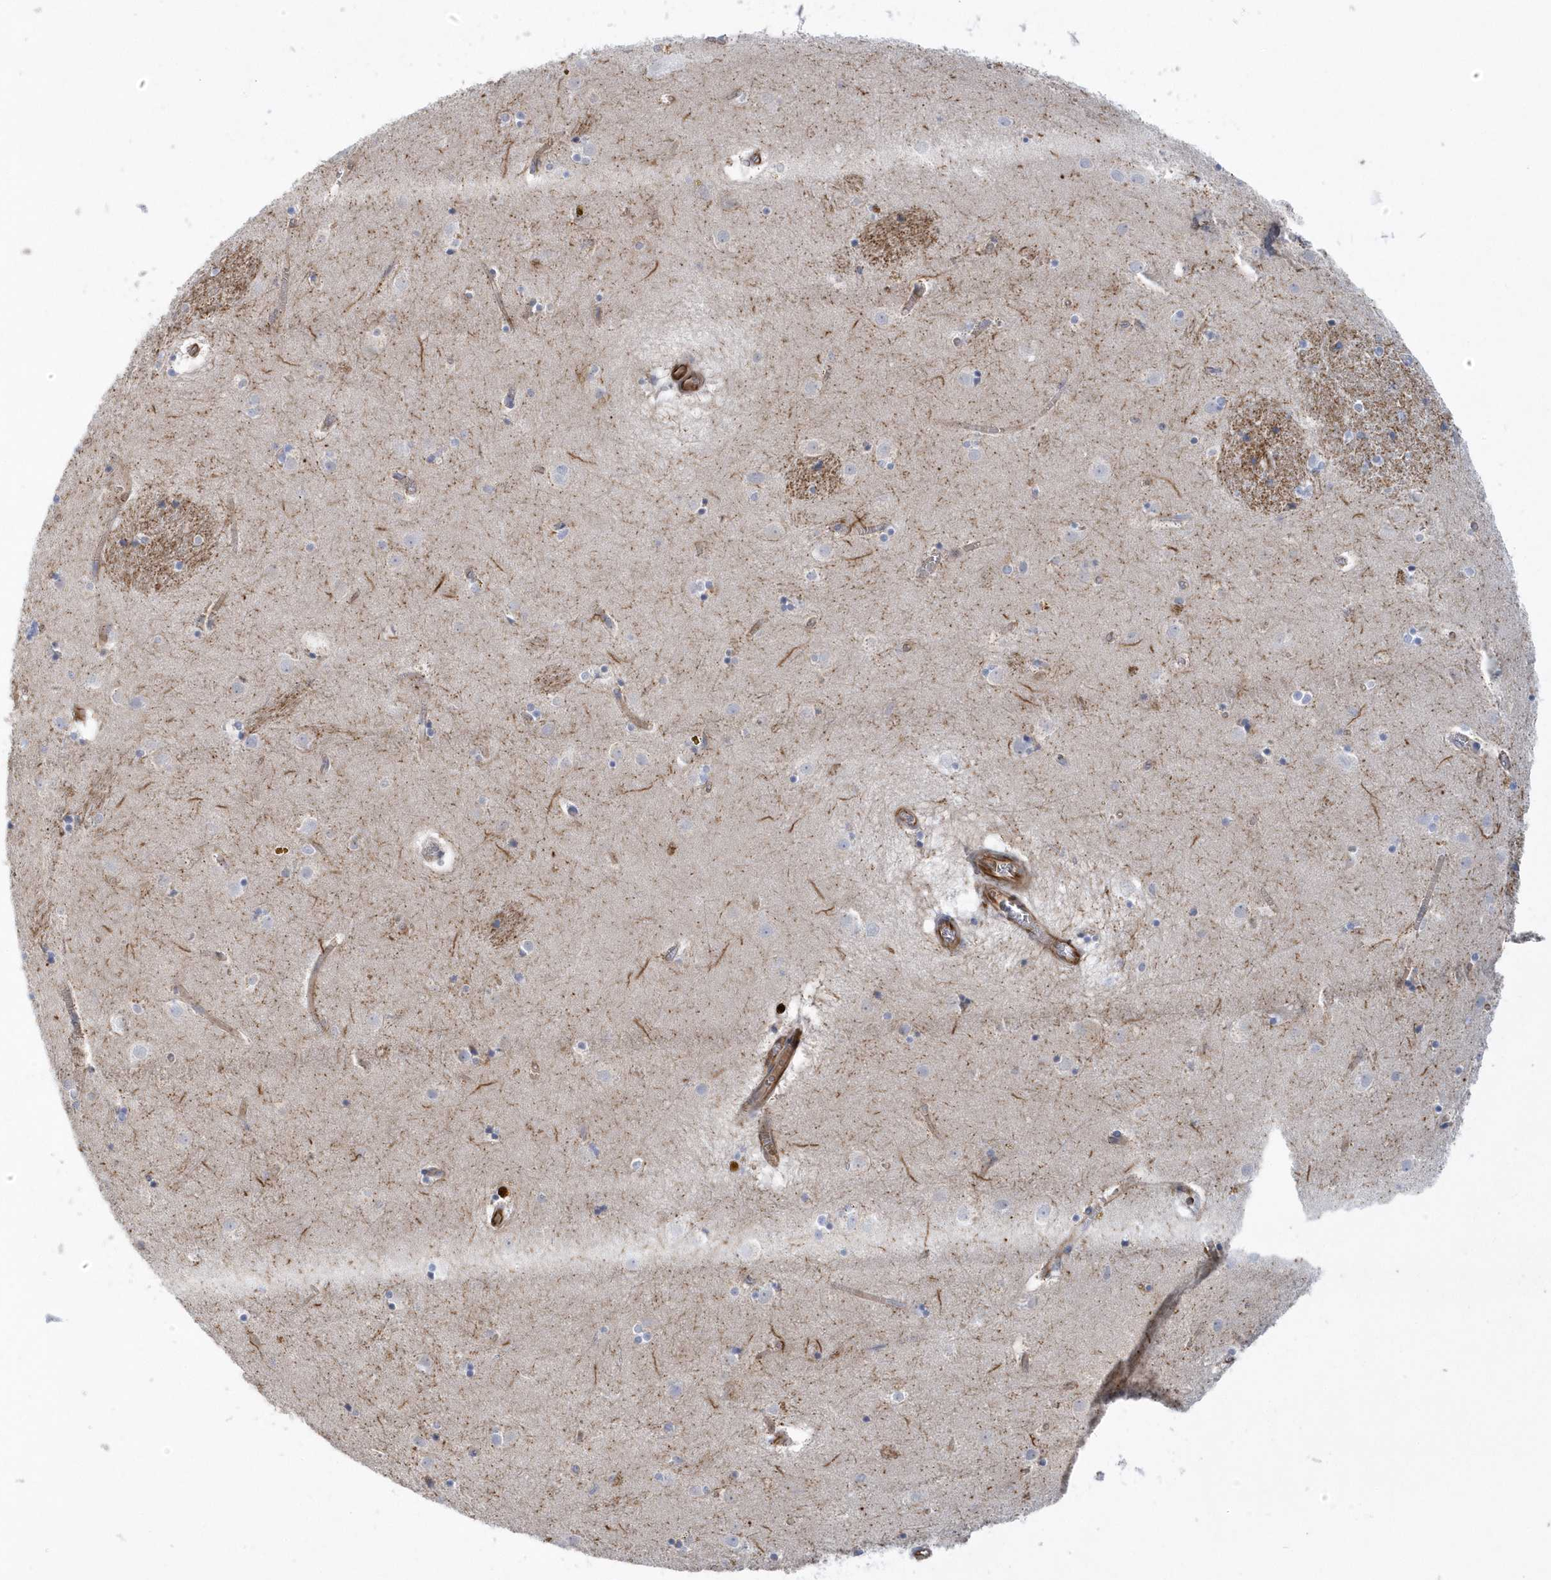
{"staining": {"intensity": "negative", "quantity": "none", "location": "none"}, "tissue": "caudate", "cell_type": "Glial cells", "image_type": "normal", "snomed": [{"axis": "morphology", "description": "Normal tissue, NOS"}, {"axis": "topography", "description": "Lateral ventricle wall"}], "caption": "Immunohistochemistry image of normal caudate: human caudate stained with DAB (3,3'-diaminobenzidine) shows no significant protein expression in glial cells. (IHC, brightfield microscopy, high magnification).", "gene": "RAB17", "patient": {"sex": "male", "age": 70}}